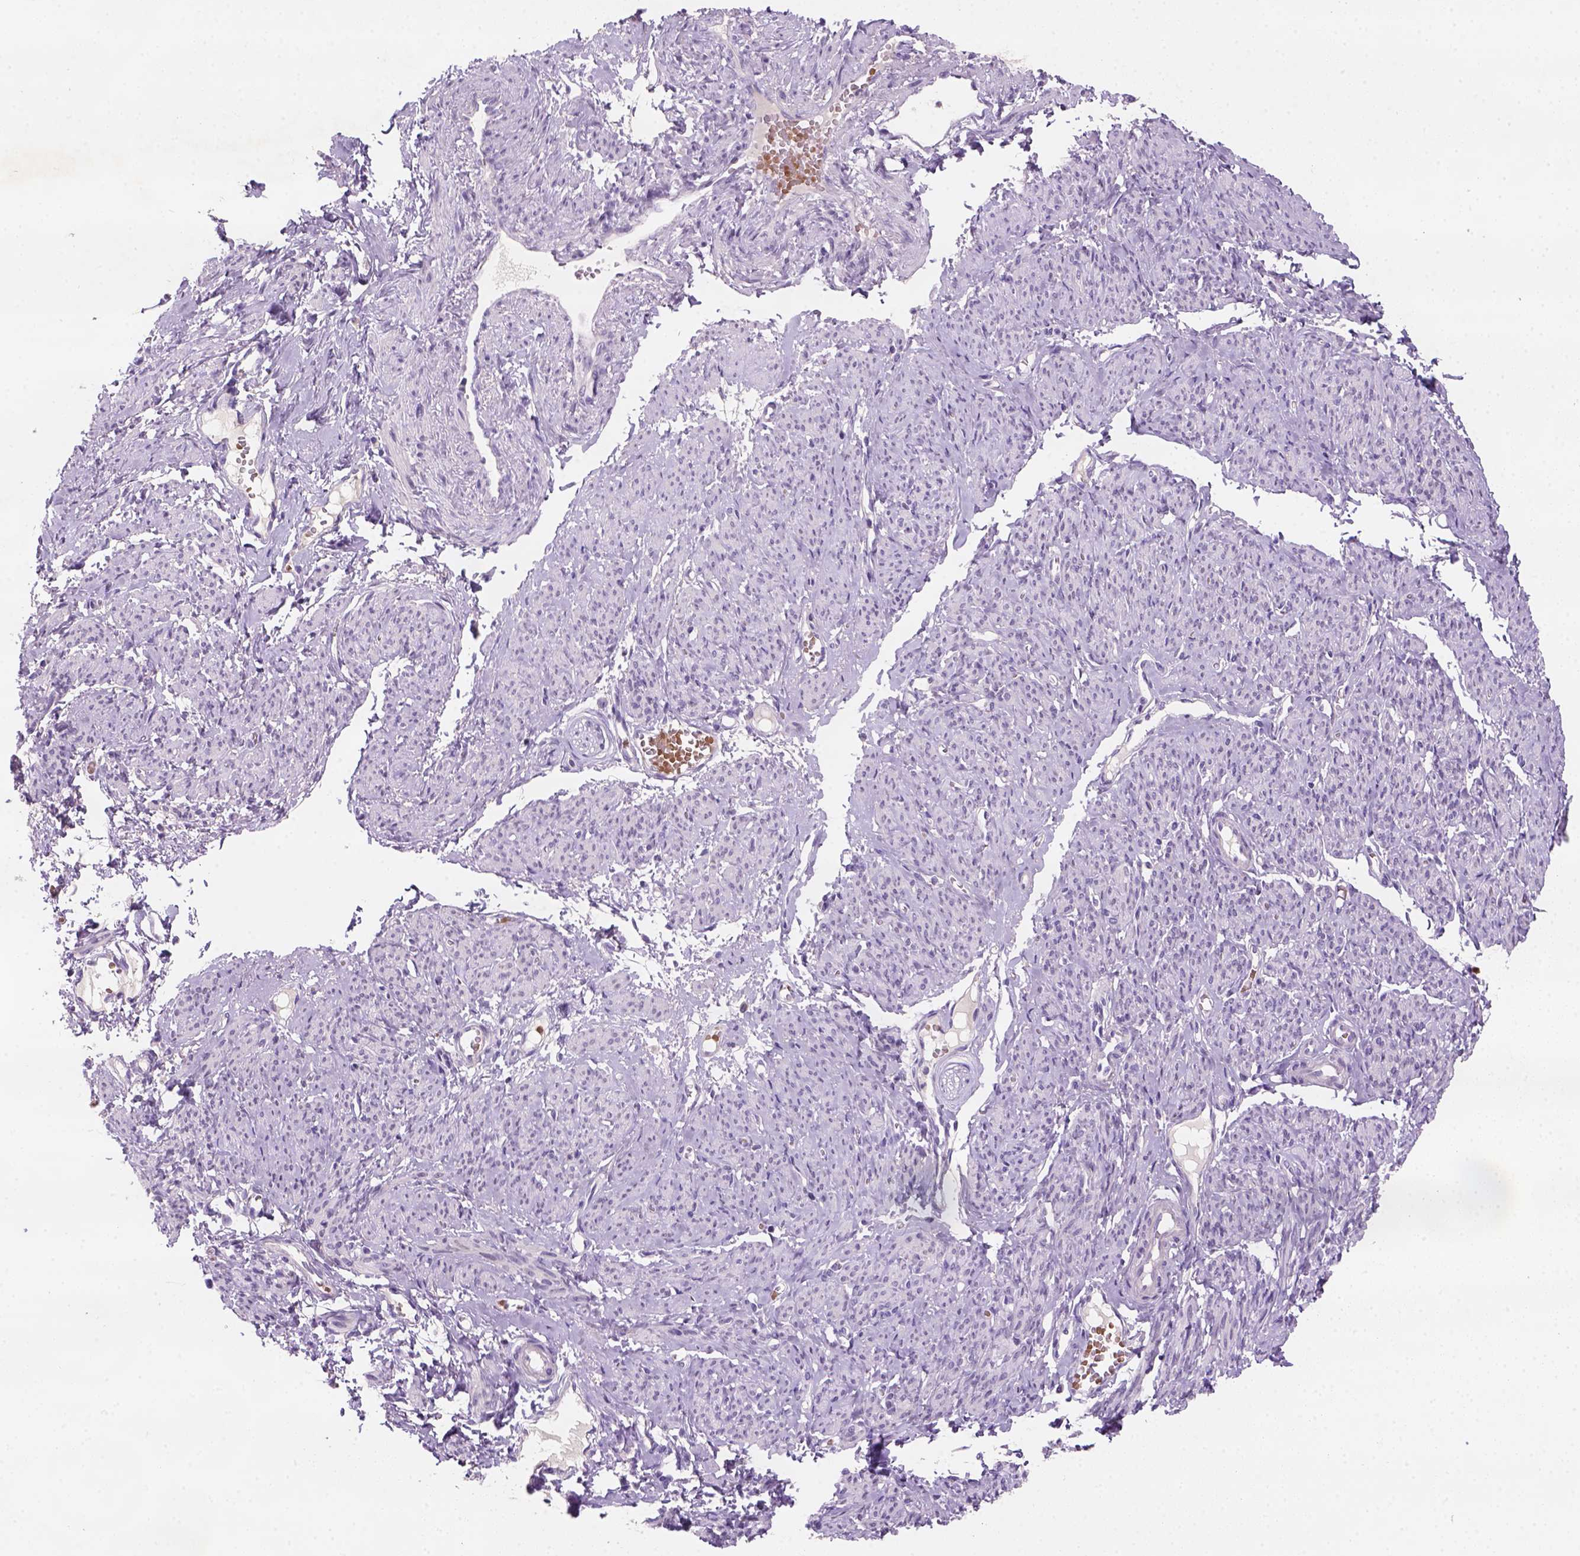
{"staining": {"intensity": "negative", "quantity": "none", "location": "none"}, "tissue": "smooth muscle", "cell_type": "Smooth muscle cells", "image_type": "normal", "snomed": [{"axis": "morphology", "description": "Normal tissue, NOS"}, {"axis": "topography", "description": "Smooth muscle"}], "caption": "Immunohistochemistry (IHC) of normal human smooth muscle shows no positivity in smooth muscle cells.", "gene": "ZMAT4", "patient": {"sex": "female", "age": 65}}